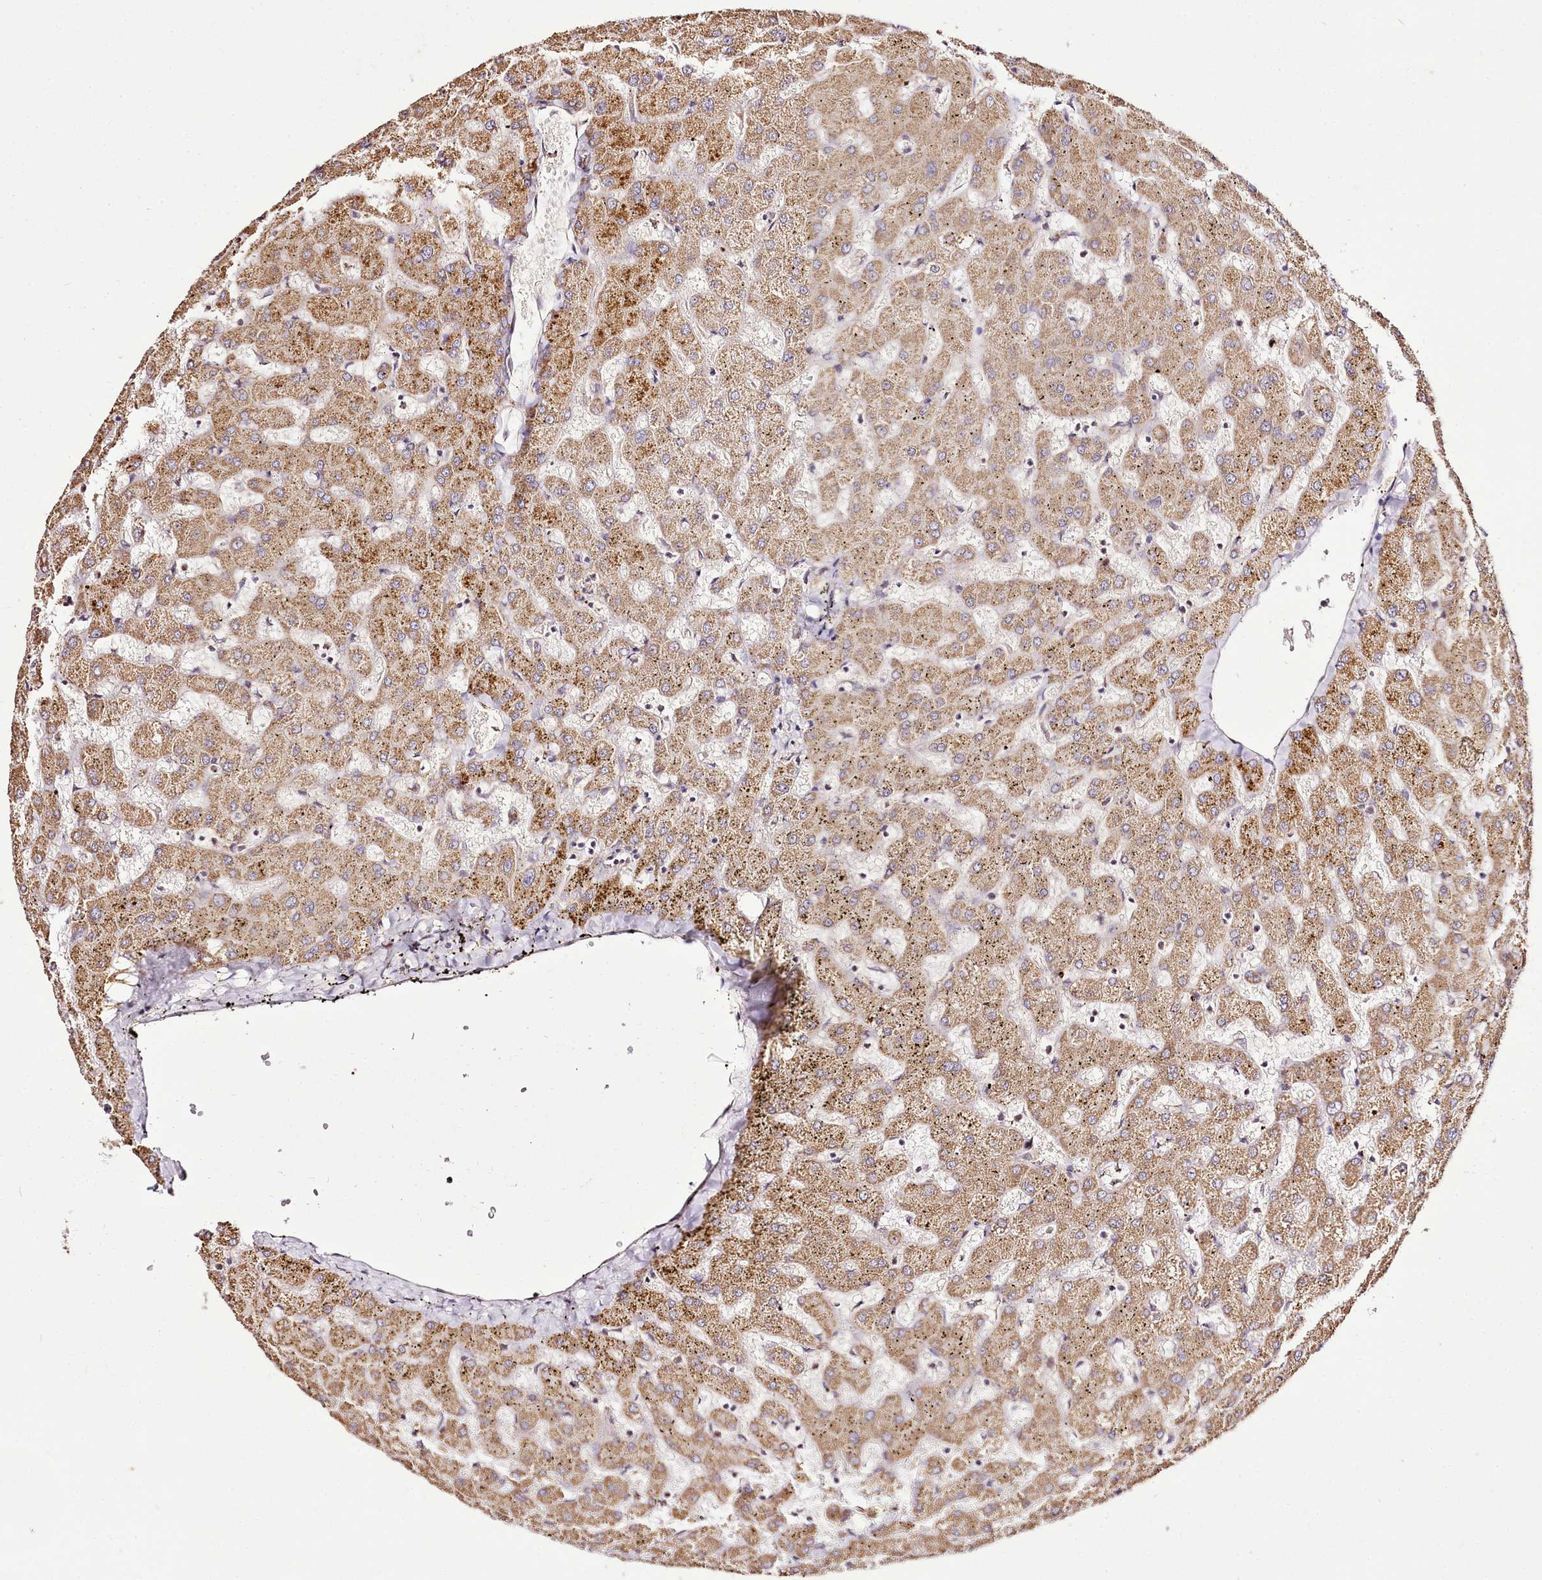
{"staining": {"intensity": "negative", "quantity": "none", "location": "none"}, "tissue": "liver", "cell_type": "Cholangiocytes", "image_type": "normal", "snomed": [{"axis": "morphology", "description": "Normal tissue, NOS"}, {"axis": "topography", "description": "Liver"}], "caption": "The immunohistochemistry (IHC) micrograph has no significant positivity in cholangiocytes of liver.", "gene": "EDIL3", "patient": {"sex": "female", "age": 63}}